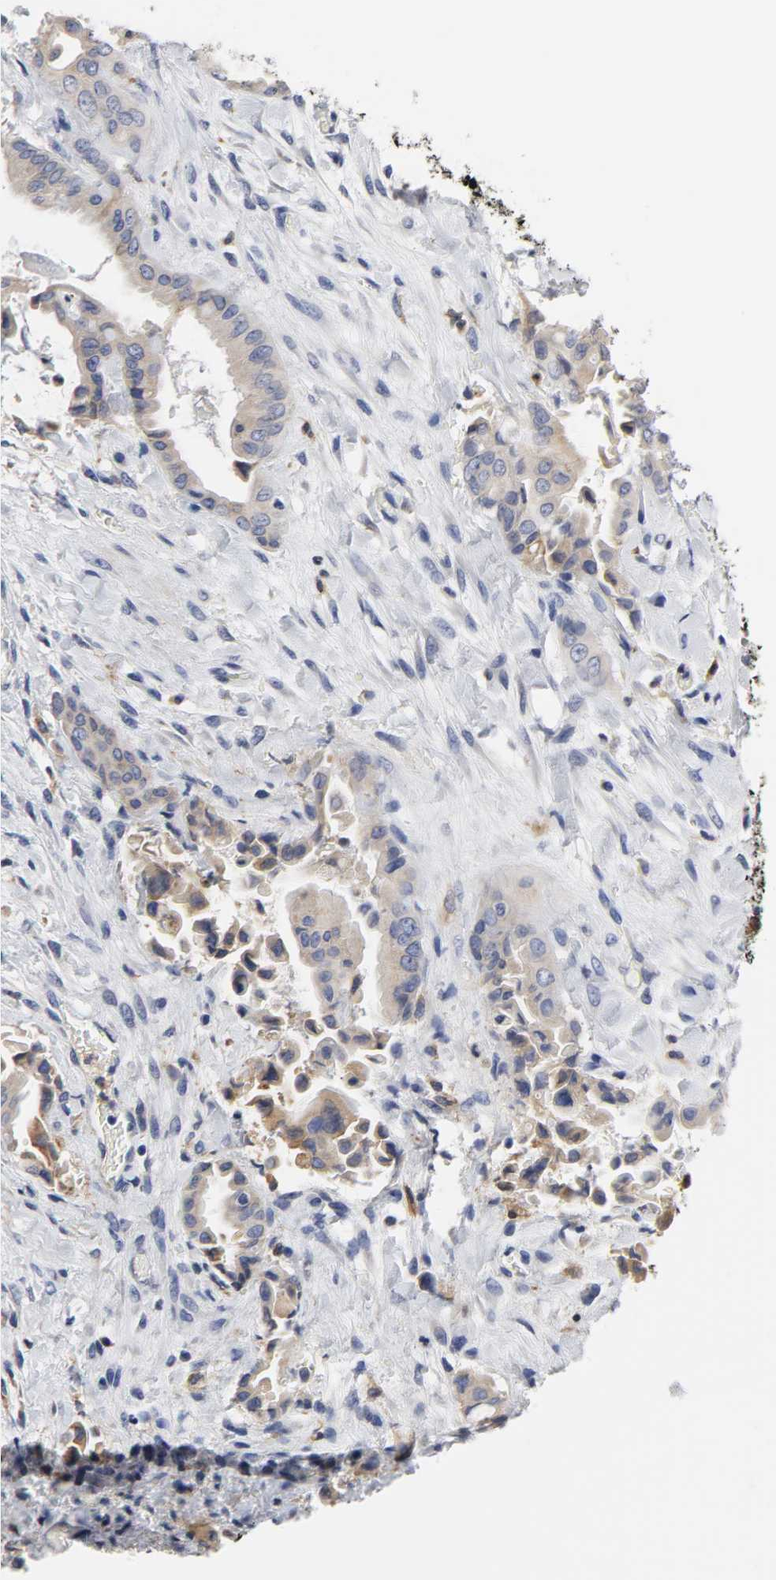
{"staining": {"intensity": "weak", "quantity": ">75%", "location": "cytoplasmic/membranous"}, "tissue": "liver cancer", "cell_type": "Tumor cells", "image_type": "cancer", "snomed": [{"axis": "morphology", "description": "Cholangiocarcinoma"}, {"axis": "topography", "description": "Liver"}], "caption": "This is a histology image of IHC staining of liver cancer, which shows weak expression in the cytoplasmic/membranous of tumor cells.", "gene": "HCK", "patient": {"sex": "male", "age": 58}}